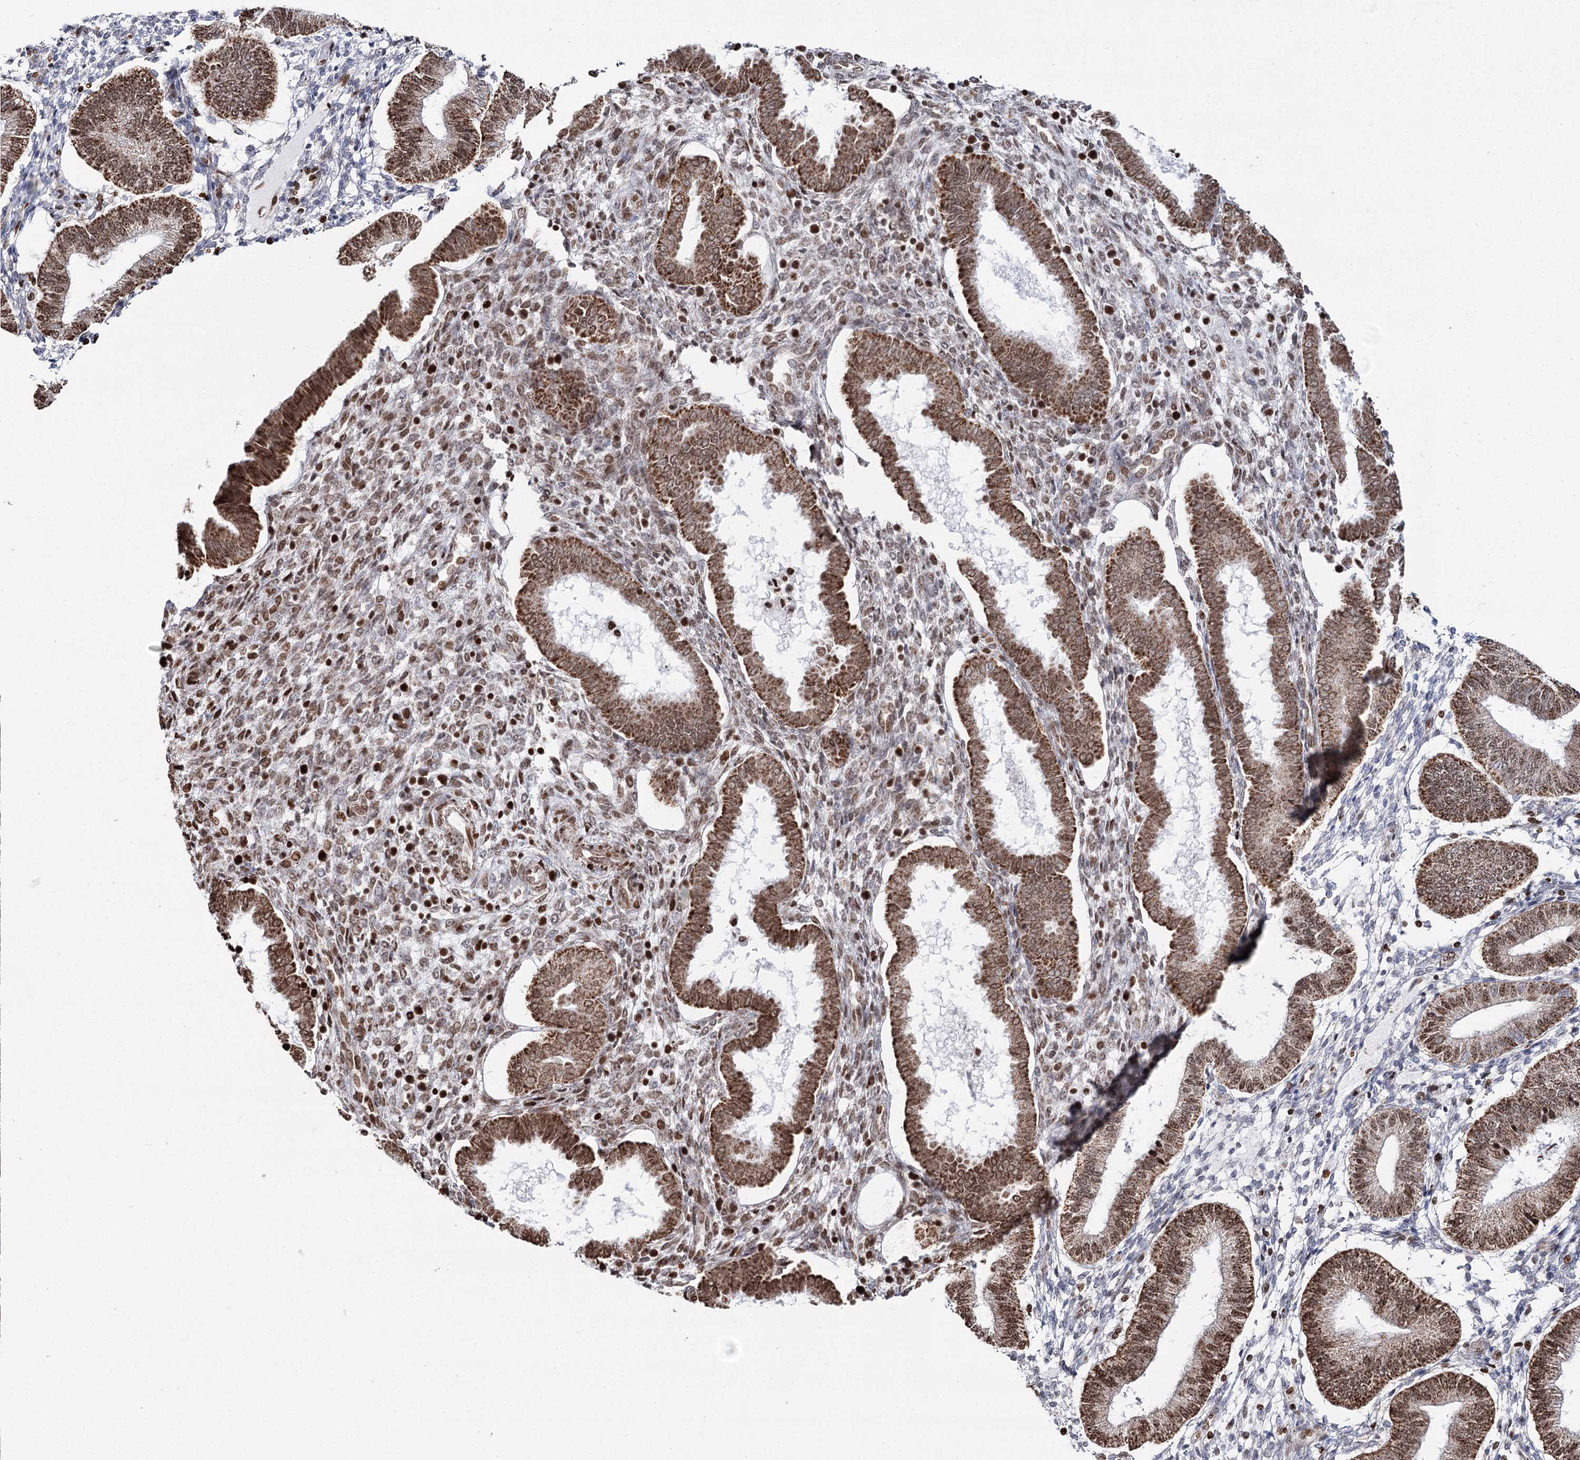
{"staining": {"intensity": "moderate", "quantity": "25%-75%", "location": "cytoplasmic/membranous,nuclear"}, "tissue": "endometrium", "cell_type": "Cells in endometrial stroma", "image_type": "normal", "snomed": [{"axis": "morphology", "description": "Normal tissue, NOS"}, {"axis": "topography", "description": "Endometrium"}], "caption": "Cells in endometrial stroma demonstrate medium levels of moderate cytoplasmic/membranous,nuclear staining in approximately 25%-75% of cells in benign endometrium.", "gene": "PDHX", "patient": {"sex": "female", "age": 24}}